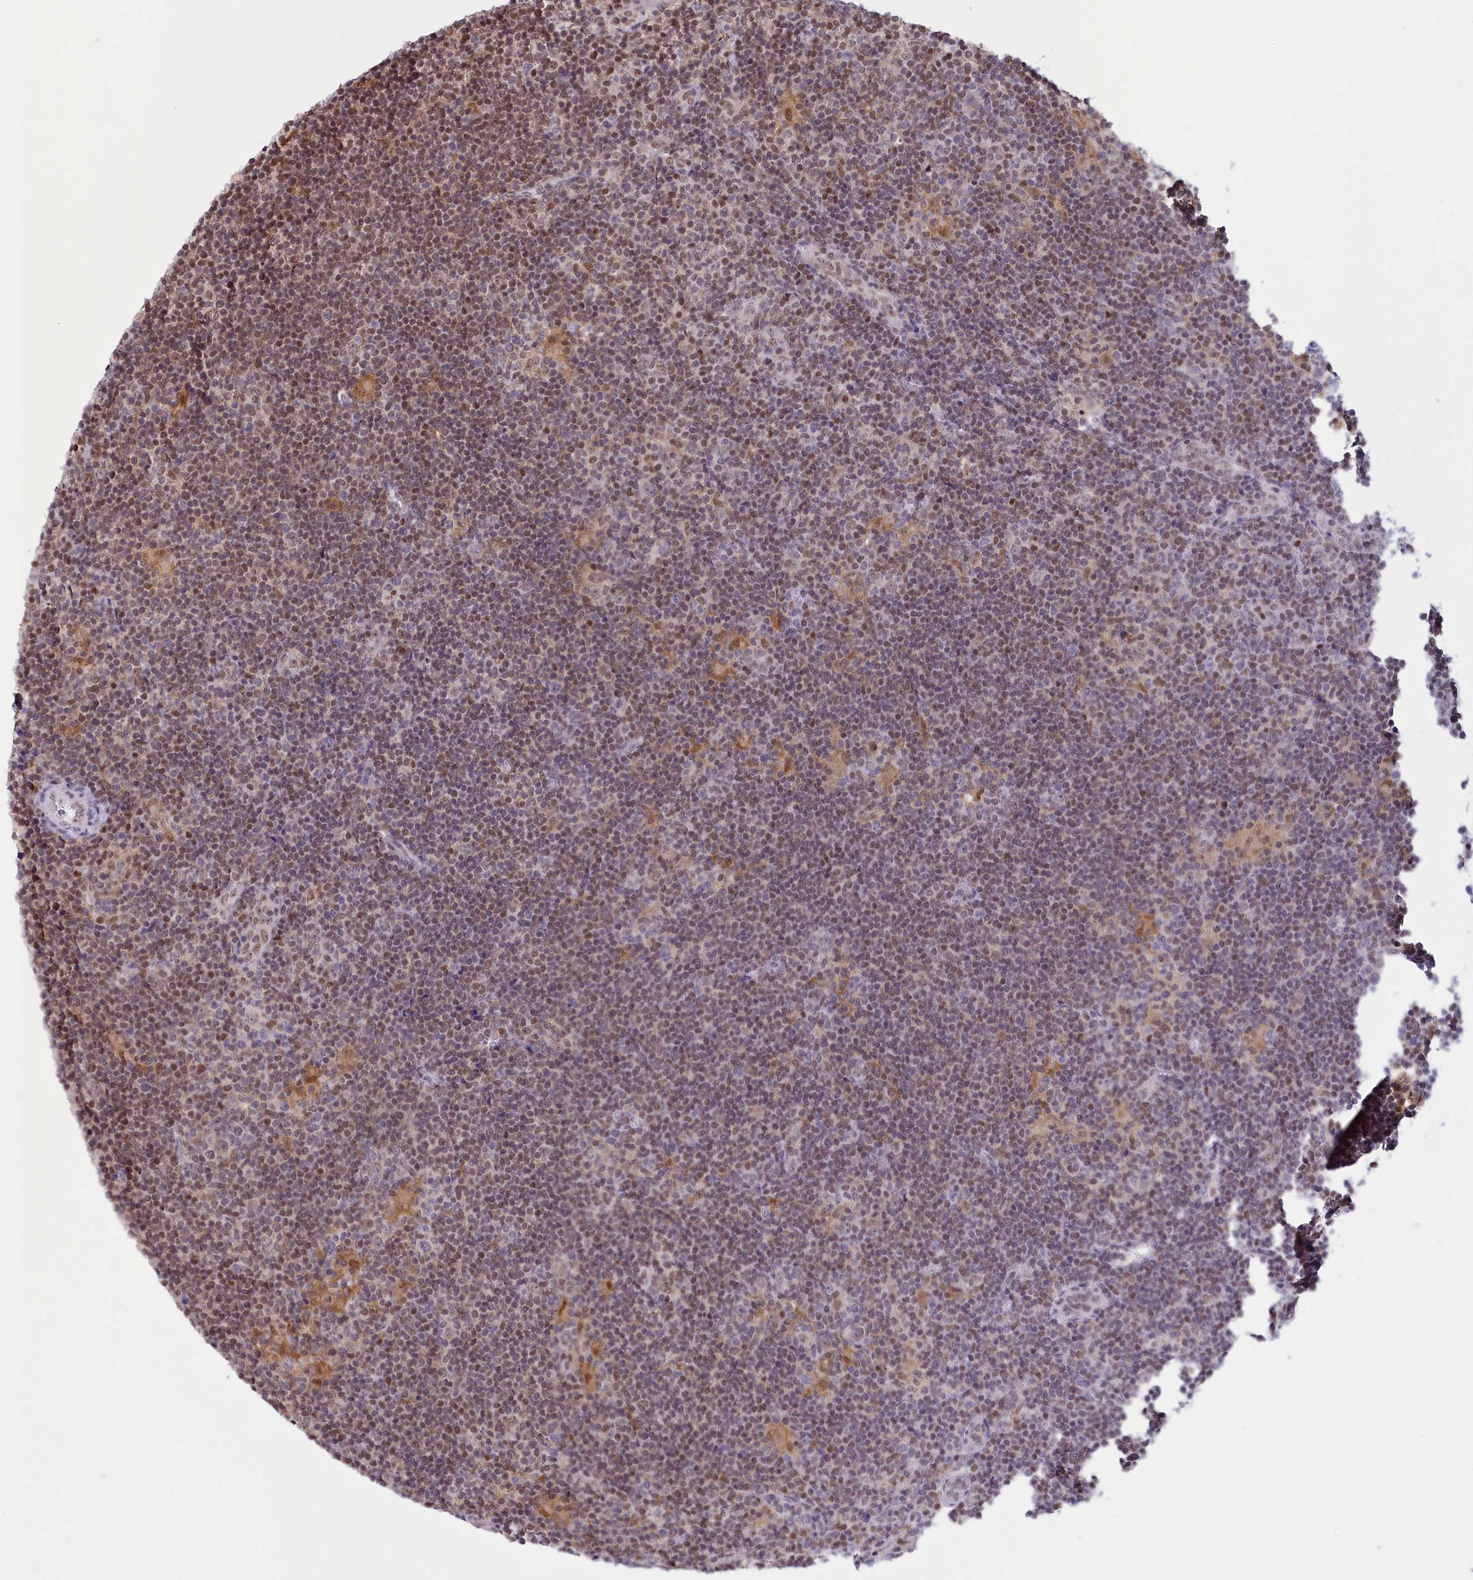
{"staining": {"intensity": "weak", "quantity": "<25%", "location": "nuclear"}, "tissue": "lymphoma", "cell_type": "Tumor cells", "image_type": "cancer", "snomed": [{"axis": "morphology", "description": "Hodgkin's disease, NOS"}, {"axis": "topography", "description": "Lymph node"}], "caption": "Immunohistochemistry (IHC) of lymphoma exhibits no positivity in tumor cells.", "gene": "IZUMO2", "patient": {"sex": "female", "age": 57}}